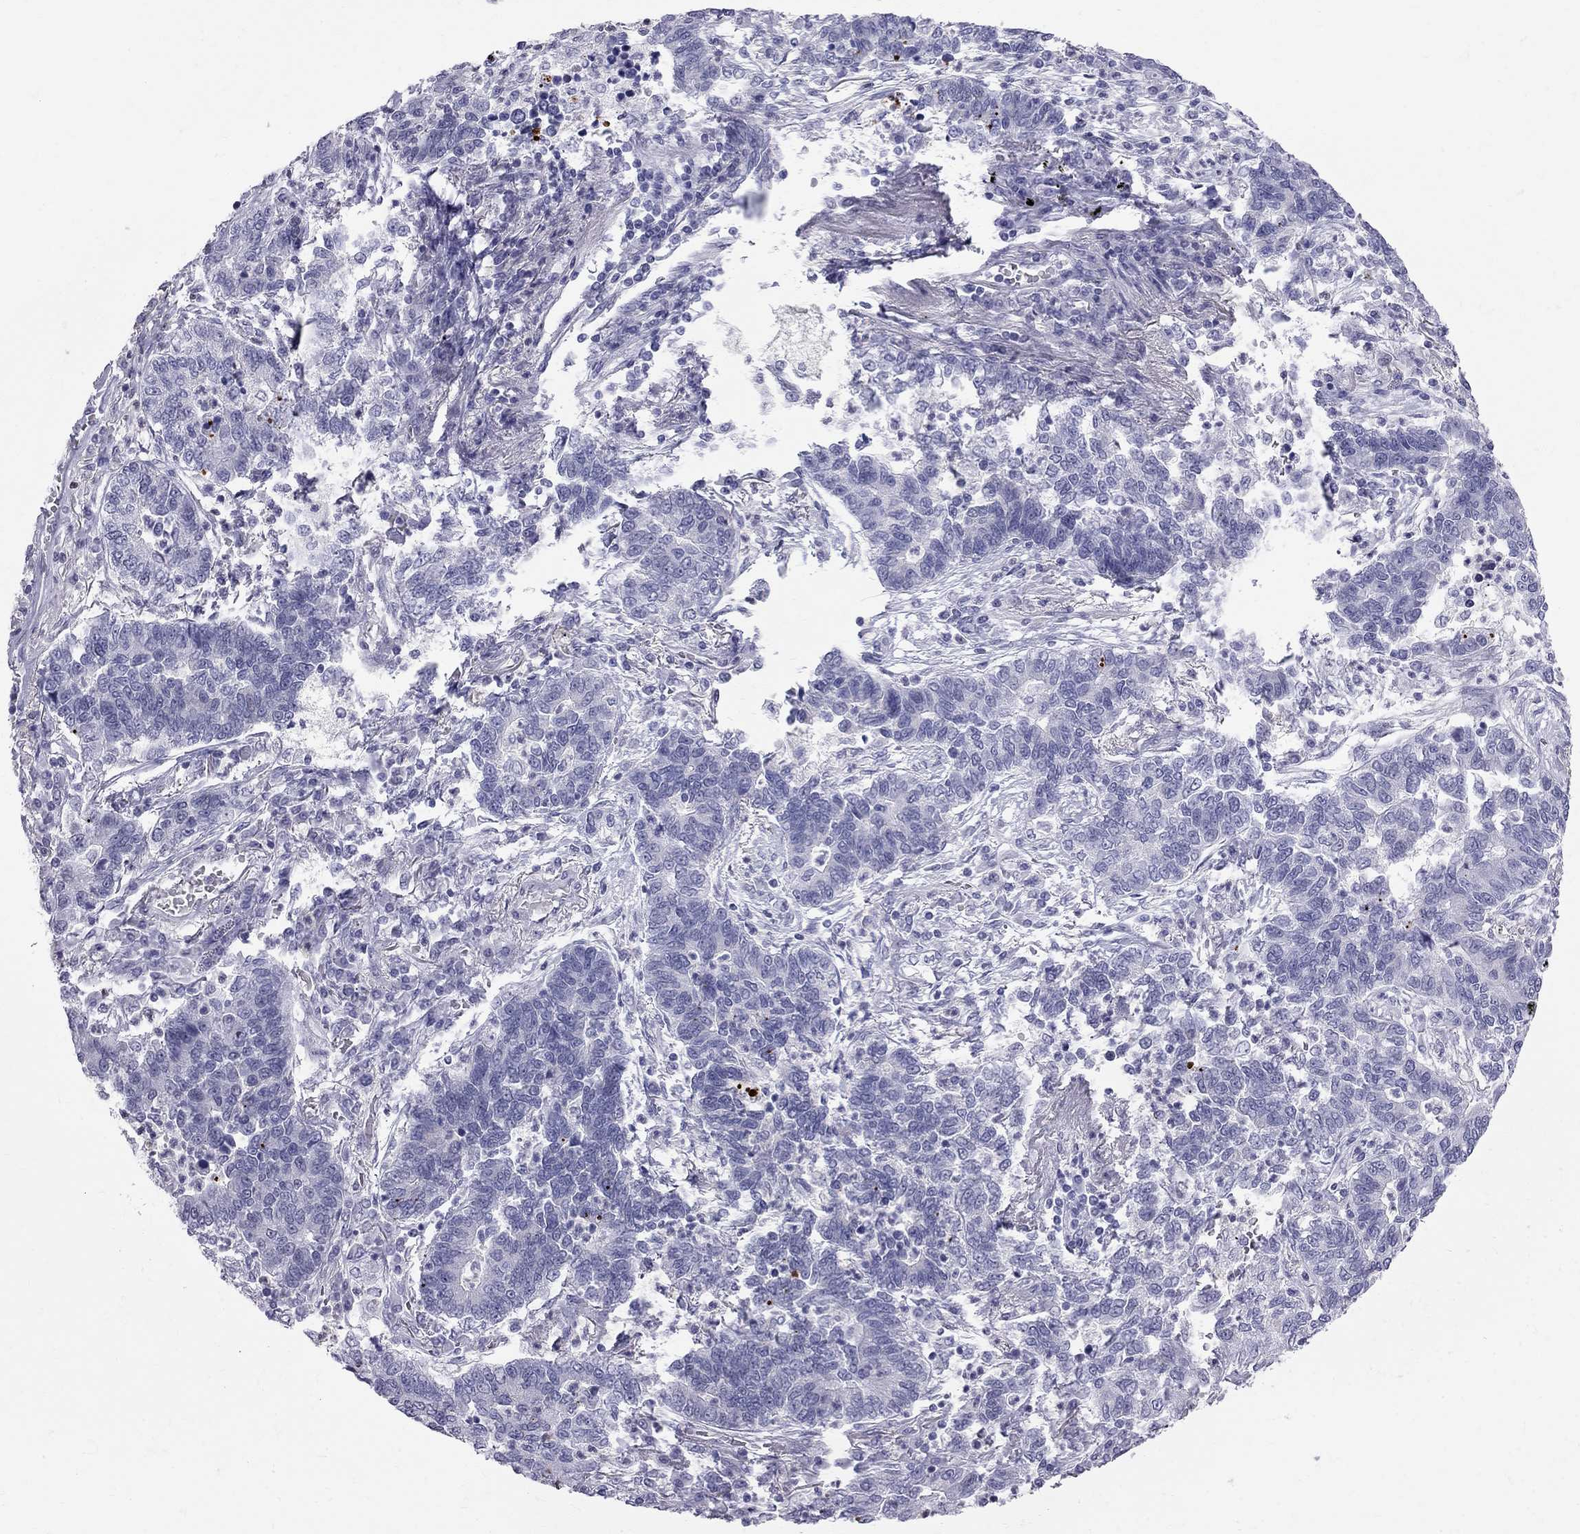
{"staining": {"intensity": "negative", "quantity": "none", "location": "none"}, "tissue": "lung cancer", "cell_type": "Tumor cells", "image_type": "cancer", "snomed": [{"axis": "morphology", "description": "Adenocarcinoma, NOS"}, {"axis": "topography", "description": "Lung"}], "caption": "A histopathology image of human lung cancer (adenocarcinoma) is negative for staining in tumor cells. (DAB (3,3'-diaminobenzidine) immunohistochemistry (IHC), high magnification).", "gene": "MUC15", "patient": {"sex": "female", "age": 57}}